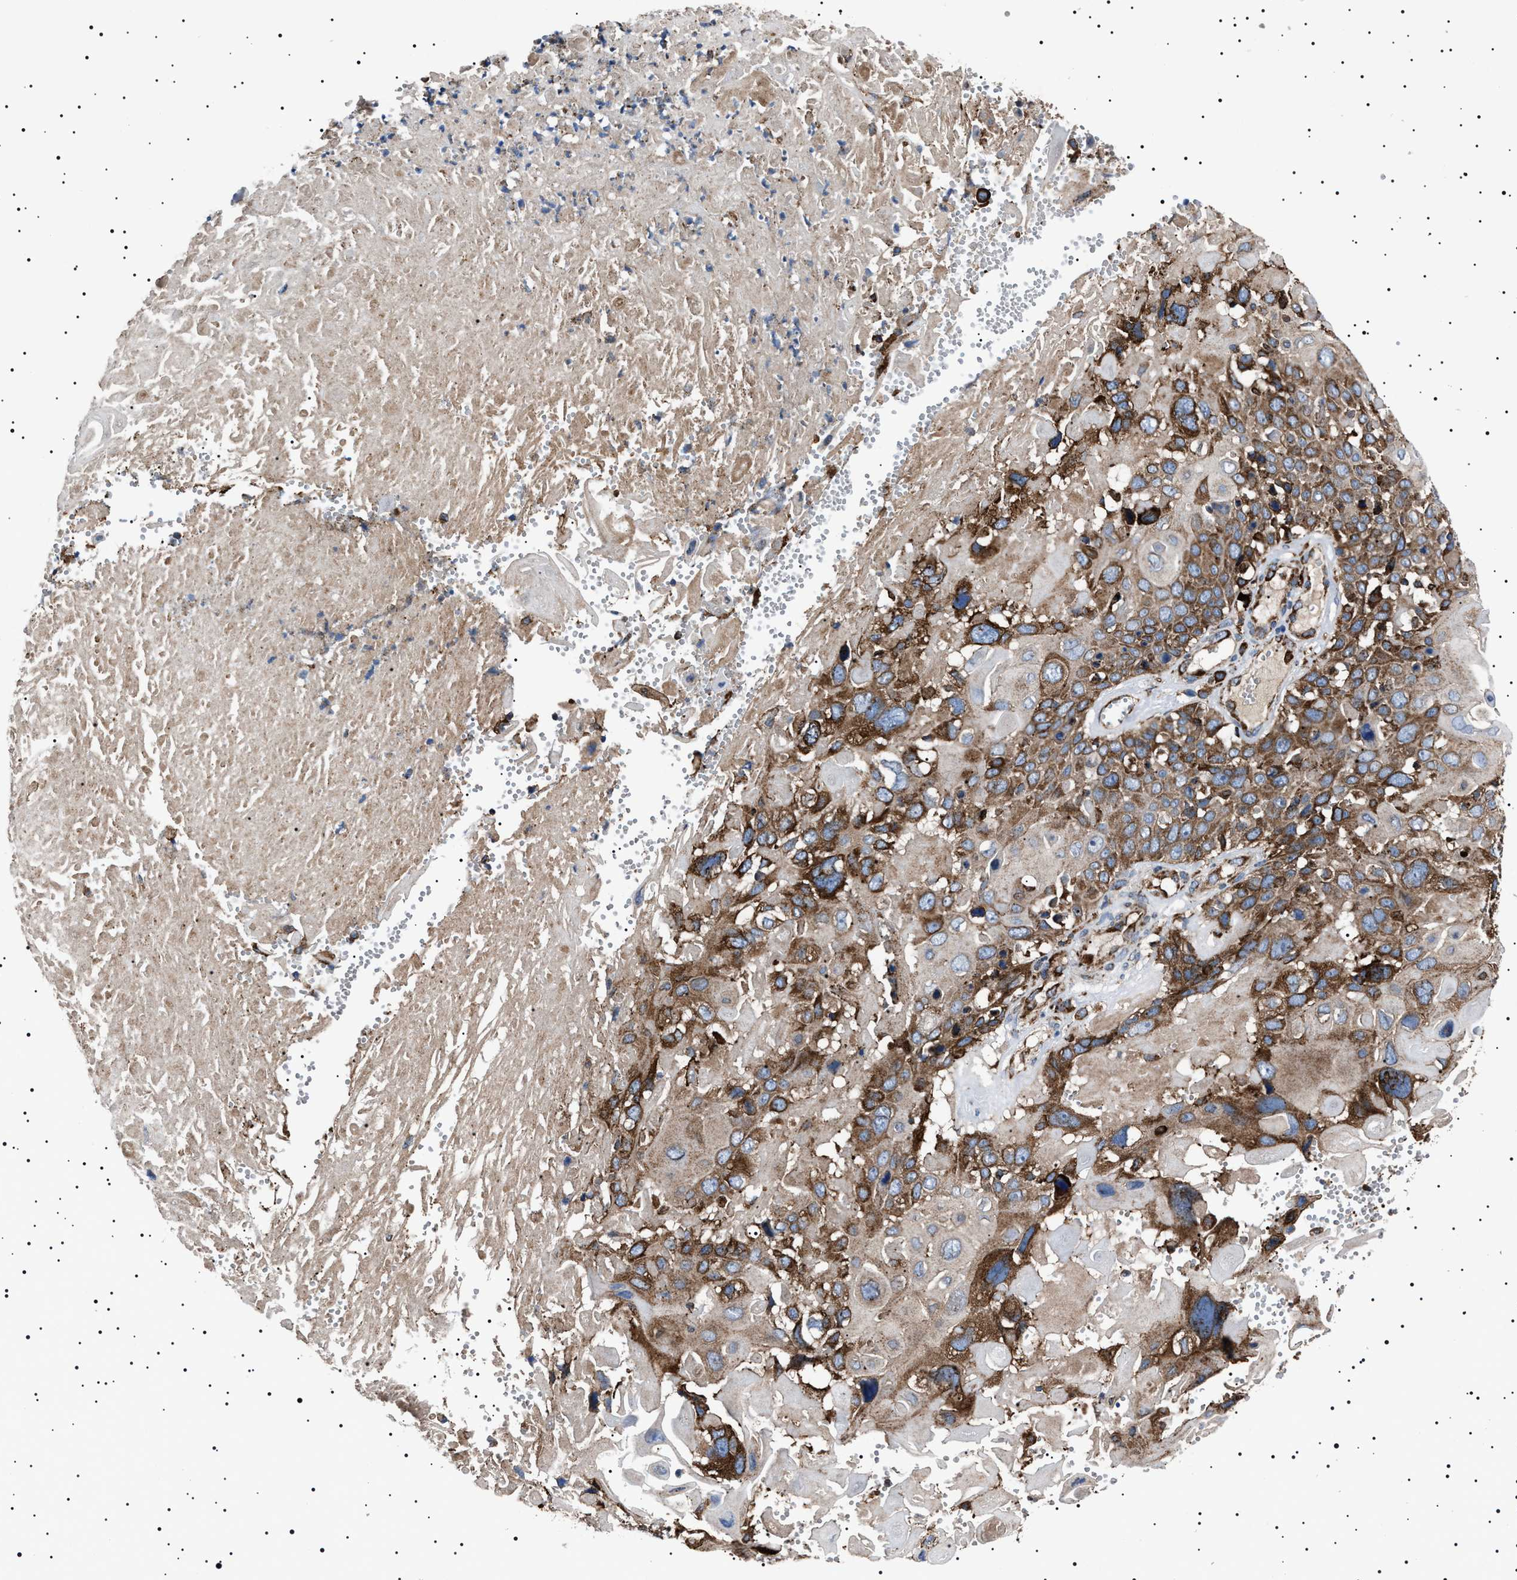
{"staining": {"intensity": "moderate", "quantity": ">75%", "location": "cytoplasmic/membranous"}, "tissue": "cervical cancer", "cell_type": "Tumor cells", "image_type": "cancer", "snomed": [{"axis": "morphology", "description": "Squamous cell carcinoma, NOS"}, {"axis": "topography", "description": "Cervix"}], "caption": "High-magnification brightfield microscopy of cervical cancer (squamous cell carcinoma) stained with DAB (3,3'-diaminobenzidine) (brown) and counterstained with hematoxylin (blue). tumor cells exhibit moderate cytoplasmic/membranous expression is seen in about>75% of cells. Immunohistochemistry (ihc) stains the protein in brown and the nuclei are stained blue.", "gene": "TOP1MT", "patient": {"sex": "female", "age": 74}}